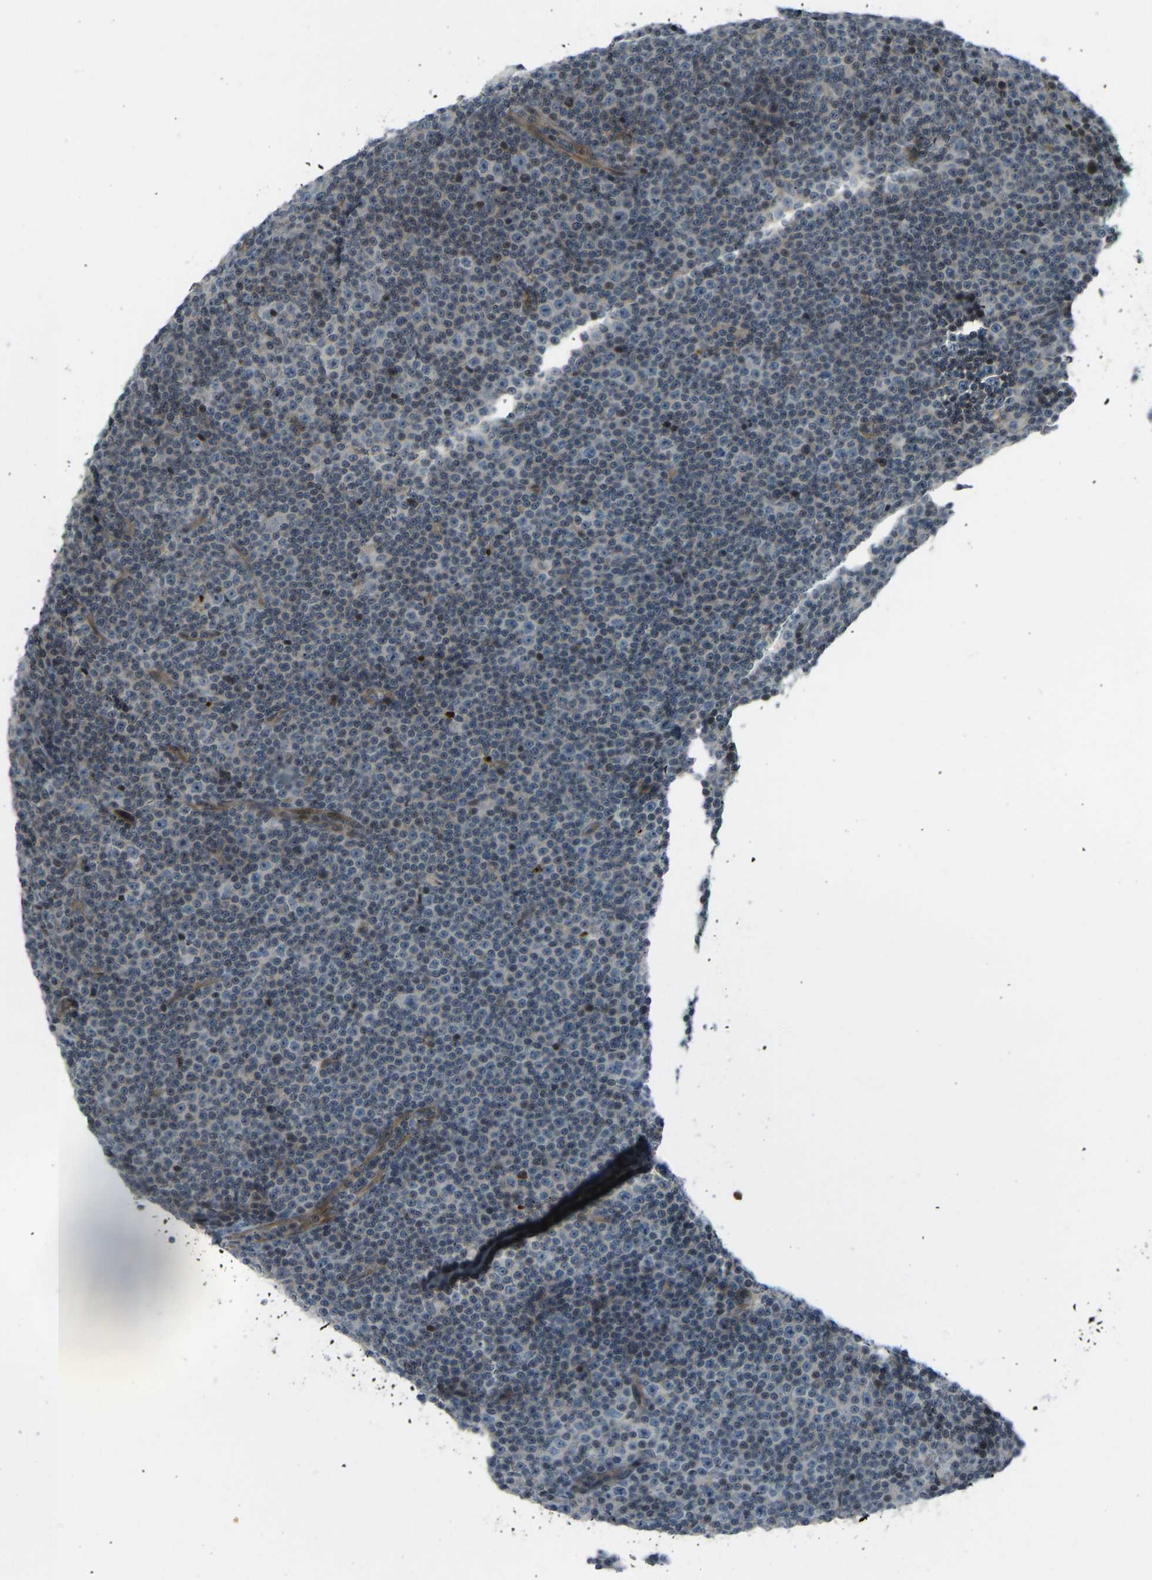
{"staining": {"intensity": "negative", "quantity": "none", "location": "none"}, "tissue": "lymphoma", "cell_type": "Tumor cells", "image_type": "cancer", "snomed": [{"axis": "morphology", "description": "Malignant lymphoma, non-Hodgkin's type, Low grade"}, {"axis": "topography", "description": "Lymph node"}], "caption": "Immunohistochemistry of human lymphoma demonstrates no positivity in tumor cells.", "gene": "SVOPL", "patient": {"sex": "female", "age": 67}}